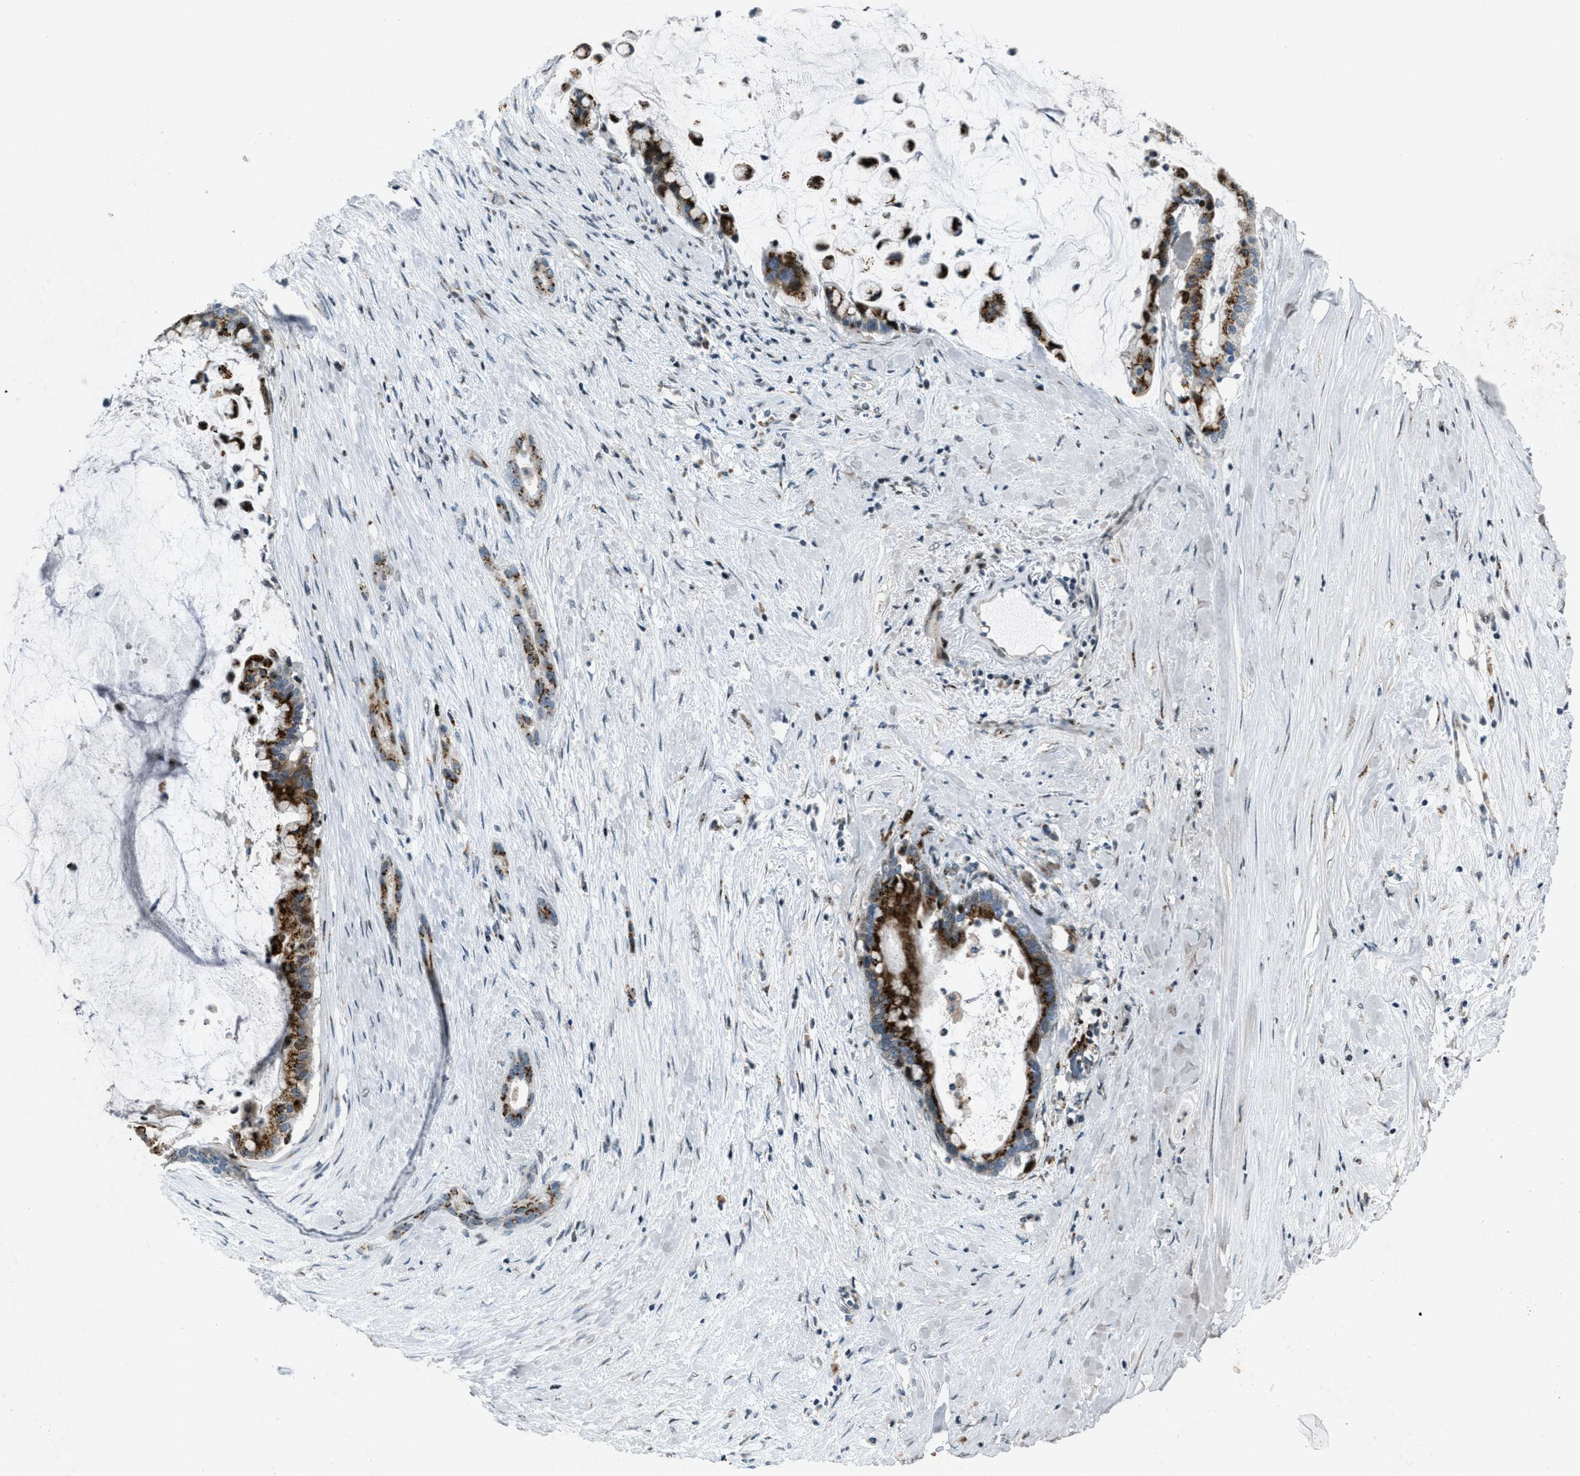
{"staining": {"intensity": "strong", "quantity": ">75%", "location": "cytoplasmic/membranous"}, "tissue": "pancreatic cancer", "cell_type": "Tumor cells", "image_type": "cancer", "snomed": [{"axis": "morphology", "description": "Adenocarcinoma, NOS"}, {"axis": "topography", "description": "Pancreas"}], "caption": "Adenocarcinoma (pancreatic) stained with a brown dye exhibits strong cytoplasmic/membranous positive positivity in about >75% of tumor cells.", "gene": "GPC6", "patient": {"sex": "male", "age": 41}}